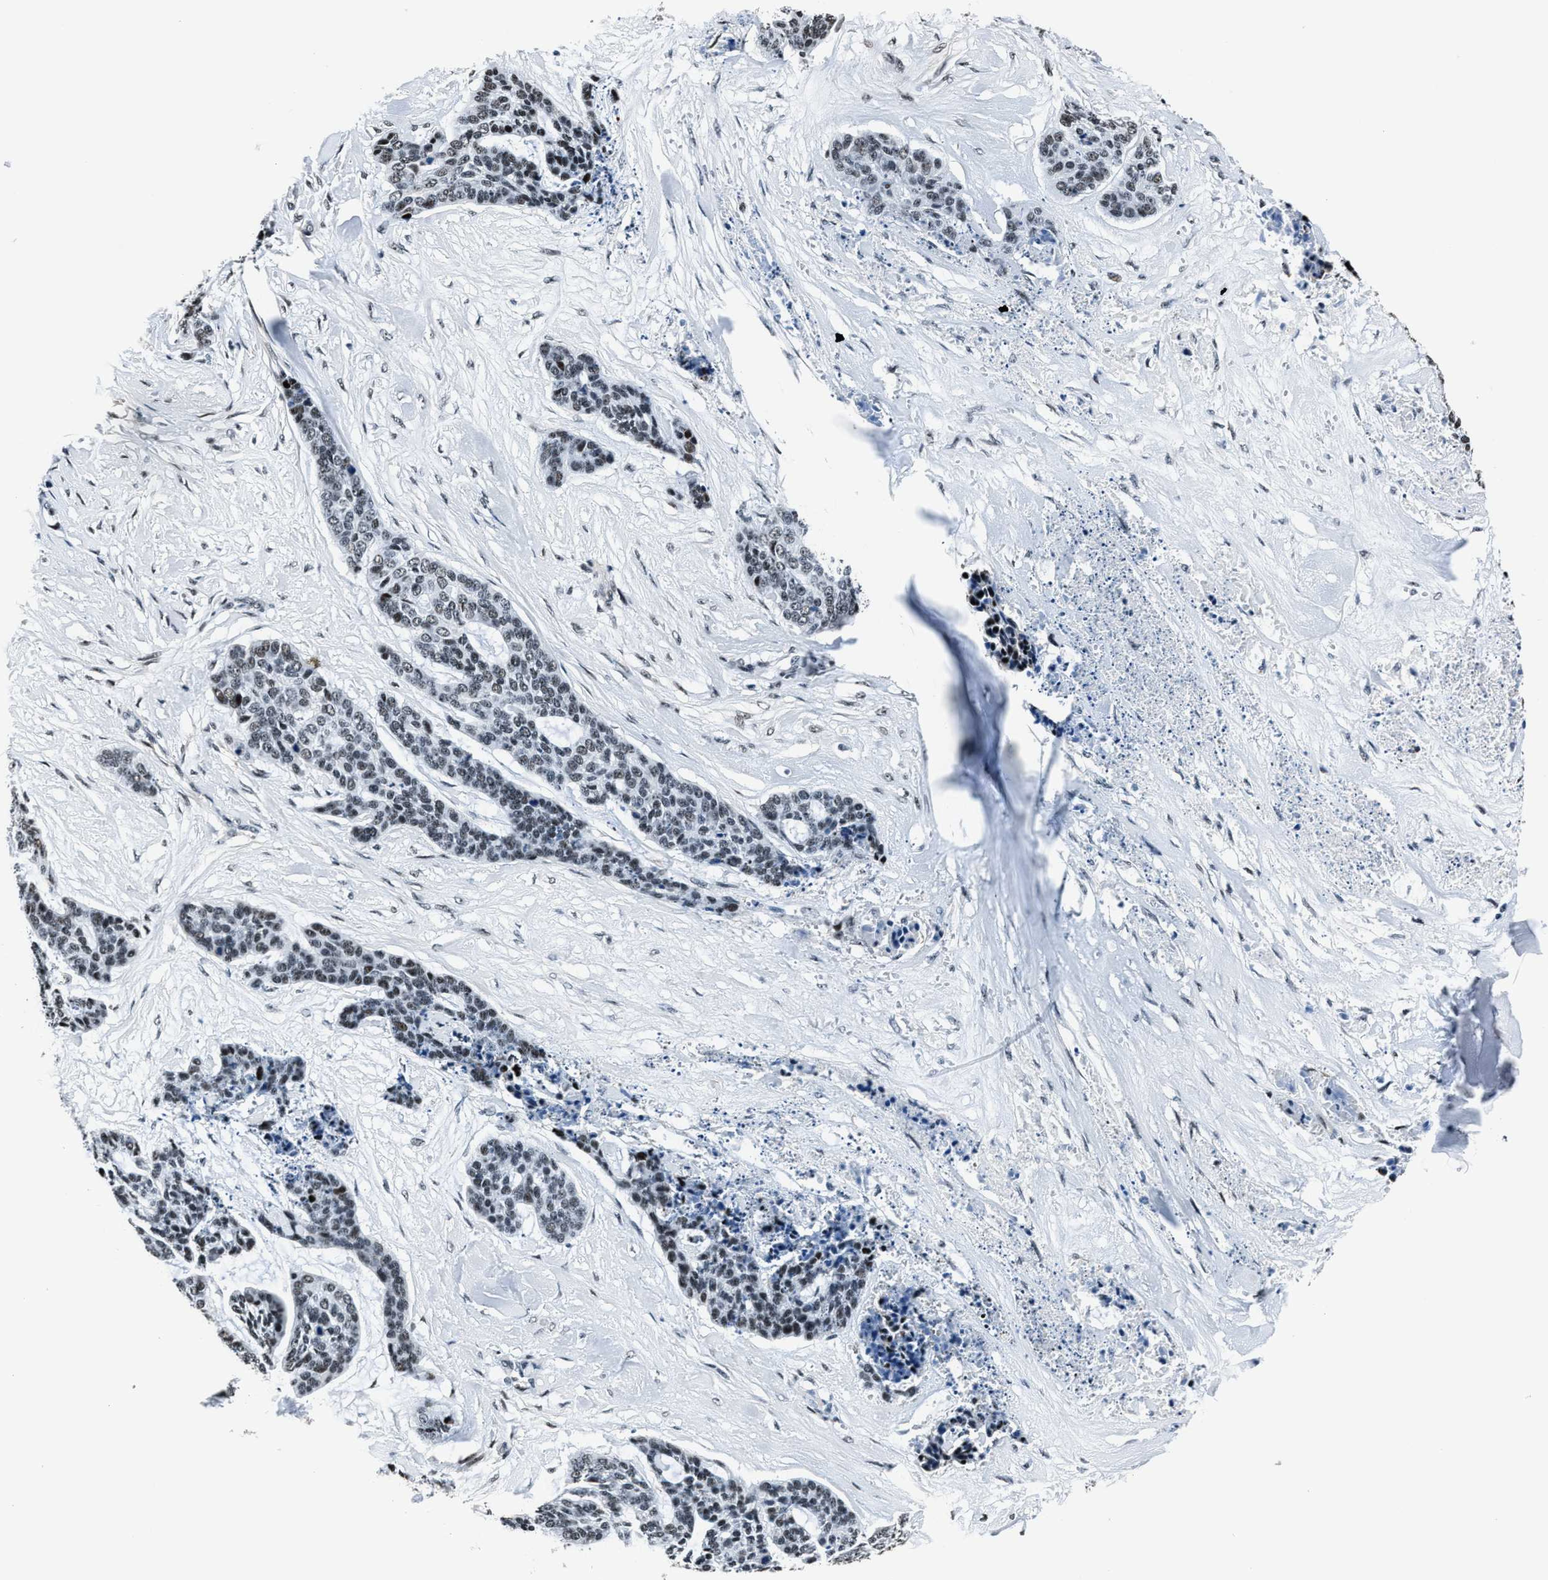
{"staining": {"intensity": "weak", "quantity": "25%-75%", "location": "nuclear"}, "tissue": "skin cancer", "cell_type": "Tumor cells", "image_type": "cancer", "snomed": [{"axis": "morphology", "description": "Basal cell carcinoma"}, {"axis": "topography", "description": "Skin"}], "caption": "Immunohistochemical staining of human skin cancer displays weak nuclear protein expression in about 25%-75% of tumor cells. The staining is performed using DAB brown chromogen to label protein expression. The nuclei are counter-stained blue using hematoxylin.", "gene": "PPIE", "patient": {"sex": "female", "age": 64}}